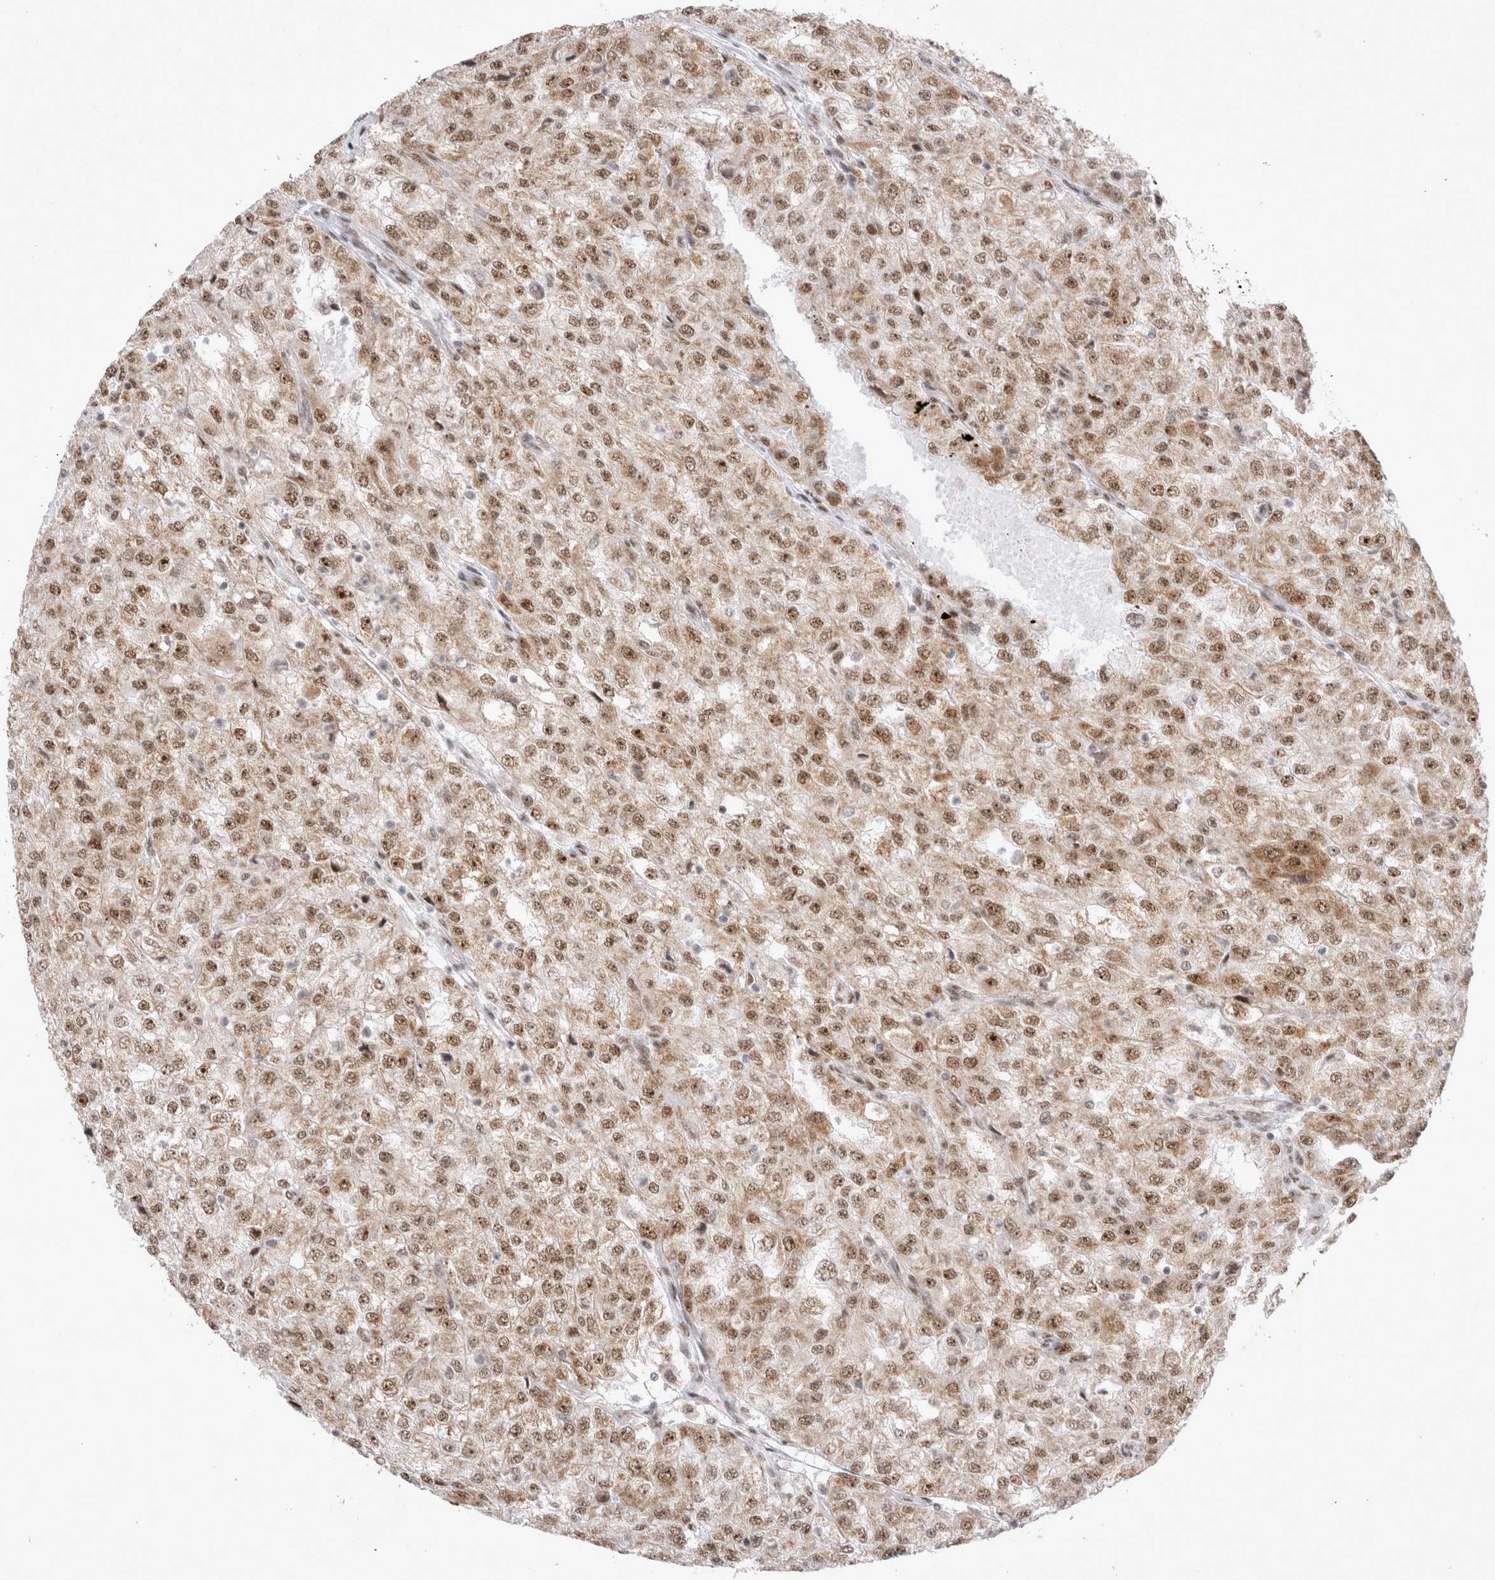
{"staining": {"intensity": "moderate", "quantity": ">75%", "location": "cytoplasmic/membranous,nuclear"}, "tissue": "renal cancer", "cell_type": "Tumor cells", "image_type": "cancer", "snomed": [{"axis": "morphology", "description": "Adenocarcinoma, NOS"}, {"axis": "topography", "description": "Kidney"}], "caption": "Adenocarcinoma (renal) stained for a protein shows moderate cytoplasmic/membranous and nuclear positivity in tumor cells. (Stains: DAB (3,3'-diaminobenzidine) in brown, nuclei in blue, Microscopy: brightfield microscopy at high magnification).", "gene": "MRPL37", "patient": {"sex": "female", "age": 54}}